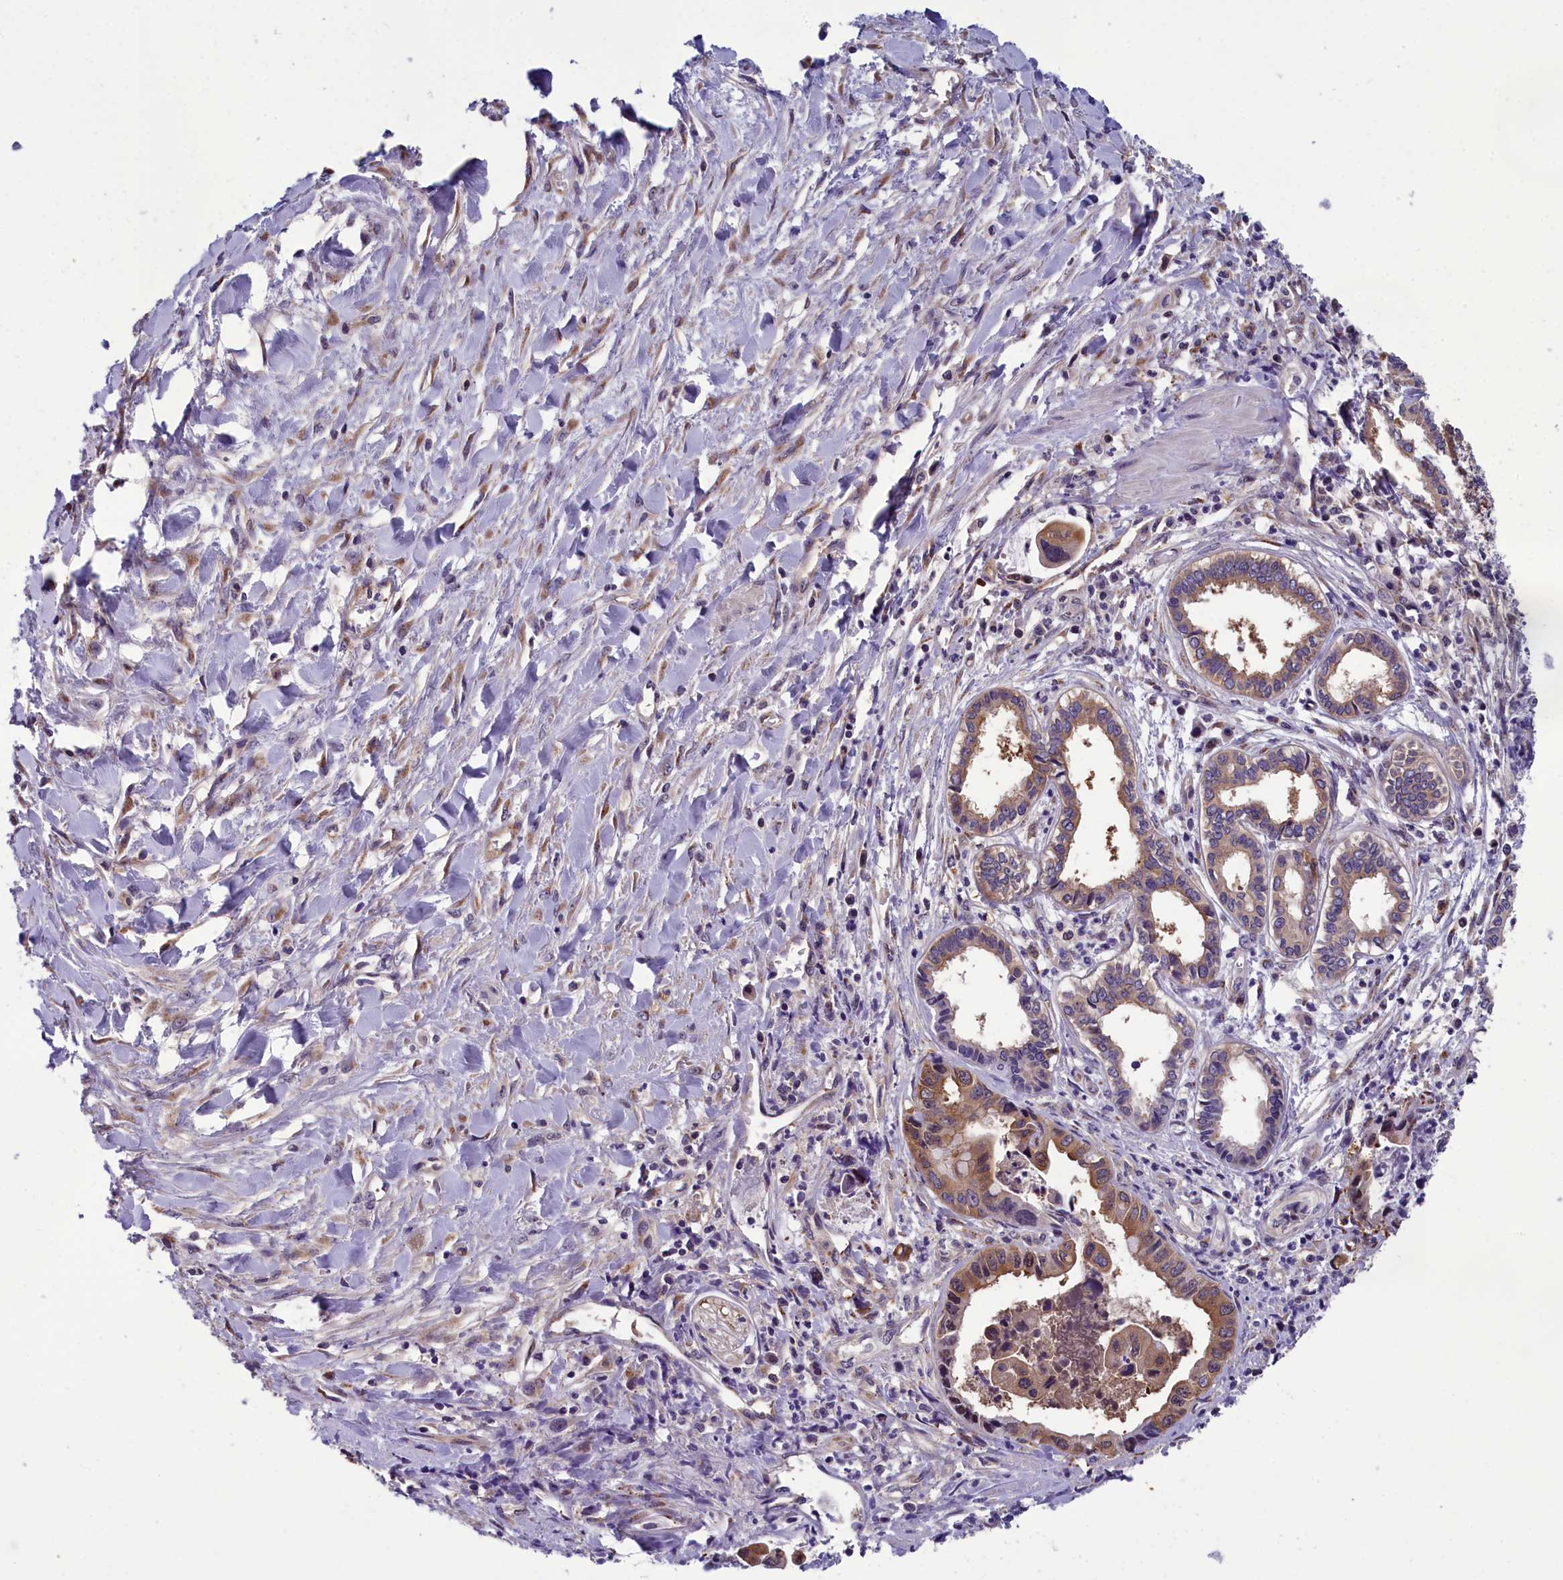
{"staining": {"intensity": "moderate", "quantity": "25%-75%", "location": "cytoplasmic/membranous"}, "tissue": "pancreatic cancer", "cell_type": "Tumor cells", "image_type": "cancer", "snomed": [{"axis": "morphology", "description": "Adenocarcinoma, NOS"}, {"axis": "topography", "description": "Pancreas"}], "caption": "Protein staining displays moderate cytoplasmic/membranous positivity in approximately 25%-75% of tumor cells in adenocarcinoma (pancreatic). The staining was performed using DAB (3,3'-diaminobenzidine) to visualize the protein expression in brown, while the nuclei were stained in blue with hematoxylin (Magnification: 20x).", "gene": "ABCC8", "patient": {"sex": "female", "age": 50}}